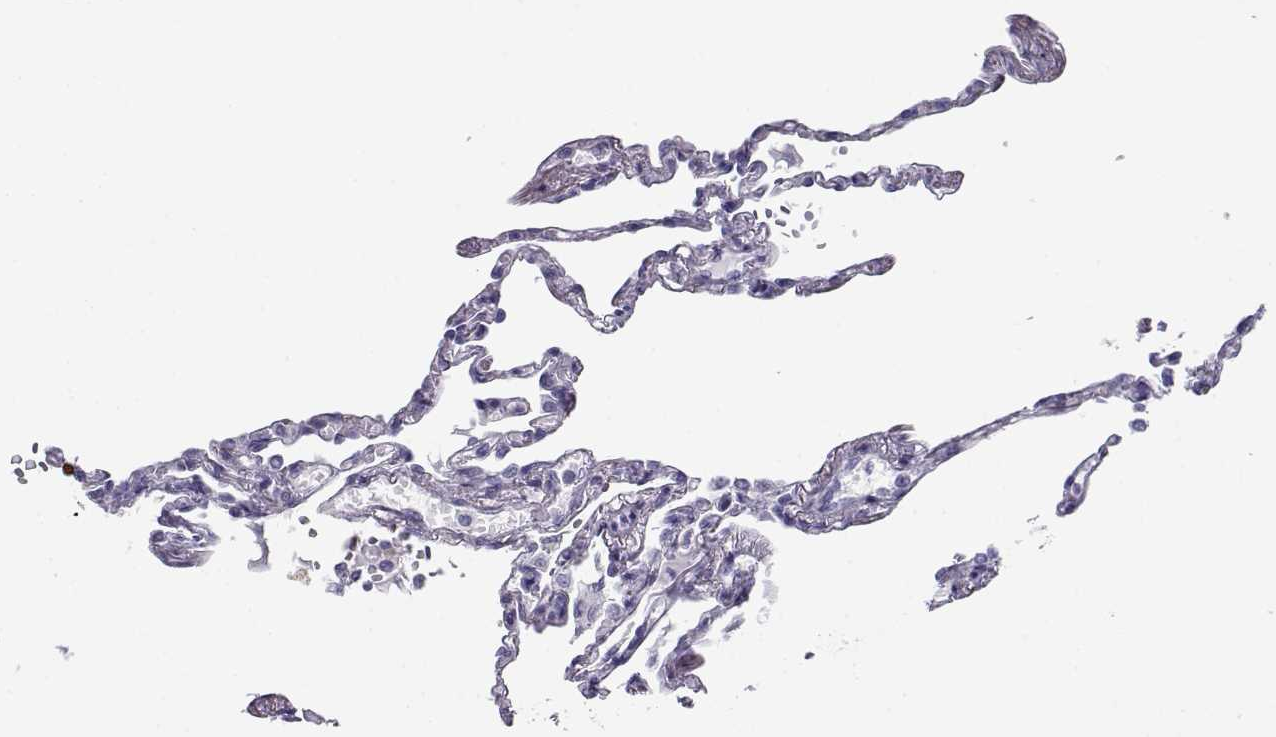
{"staining": {"intensity": "negative", "quantity": "none", "location": "none"}, "tissue": "lung", "cell_type": "Alveolar cells", "image_type": "normal", "snomed": [{"axis": "morphology", "description": "Normal tissue, NOS"}, {"axis": "topography", "description": "Lung"}], "caption": "Immunohistochemistry (IHC) micrograph of benign lung: human lung stained with DAB (3,3'-diaminobenzidine) reveals no significant protein positivity in alveolar cells.", "gene": "CABS1", "patient": {"sex": "male", "age": 78}}